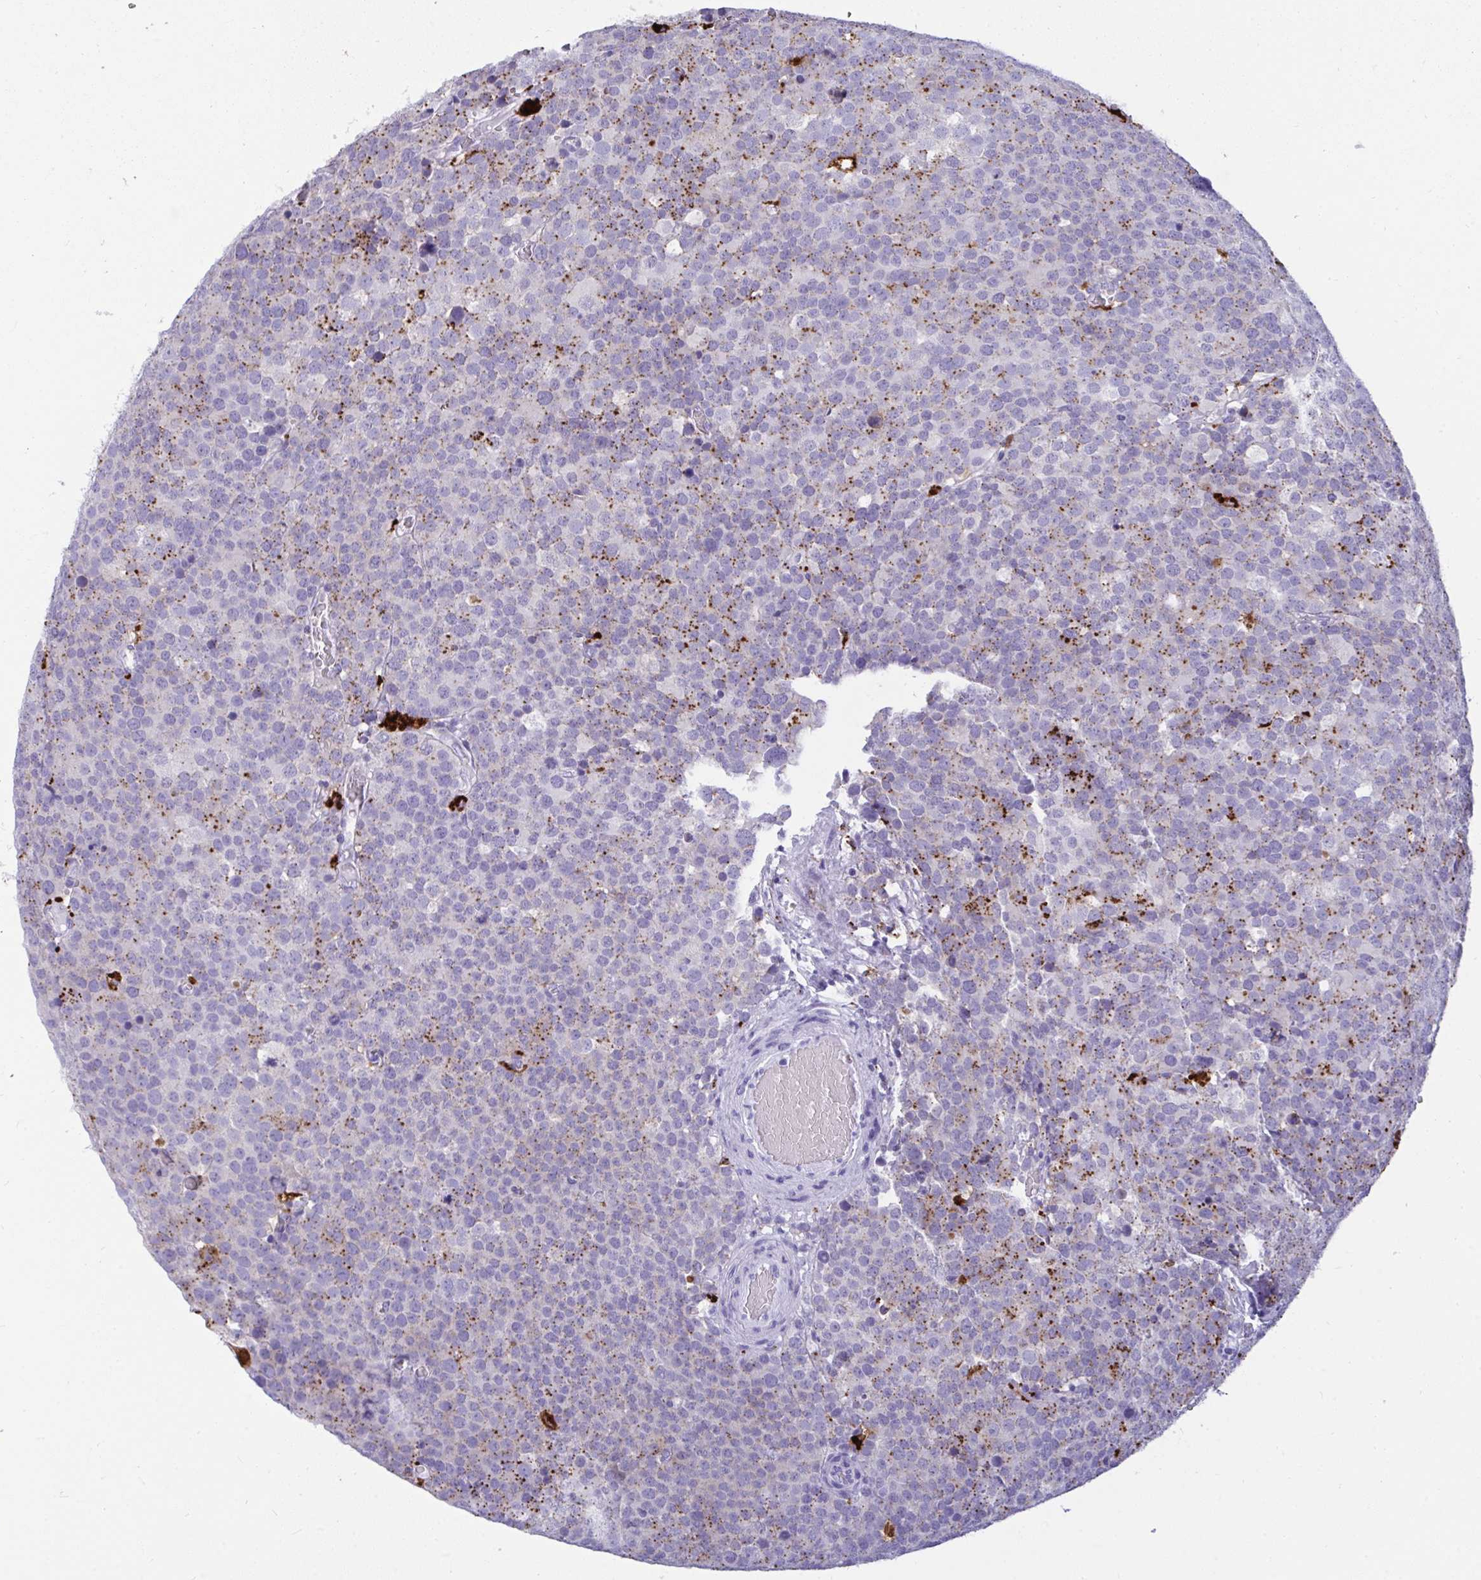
{"staining": {"intensity": "moderate", "quantity": "<25%", "location": "cytoplasmic/membranous"}, "tissue": "testis cancer", "cell_type": "Tumor cells", "image_type": "cancer", "snomed": [{"axis": "morphology", "description": "Seminoma, NOS"}, {"axis": "topography", "description": "Testis"}], "caption": "Testis cancer (seminoma) tissue shows moderate cytoplasmic/membranous staining in about <25% of tumor cells, visualized by immunohistochemistry. The protein of interest is shown in brown color, while the nuclei are stained blue.", "gene": "CPVL", "patient": {"sex": "male", "age": 71}}